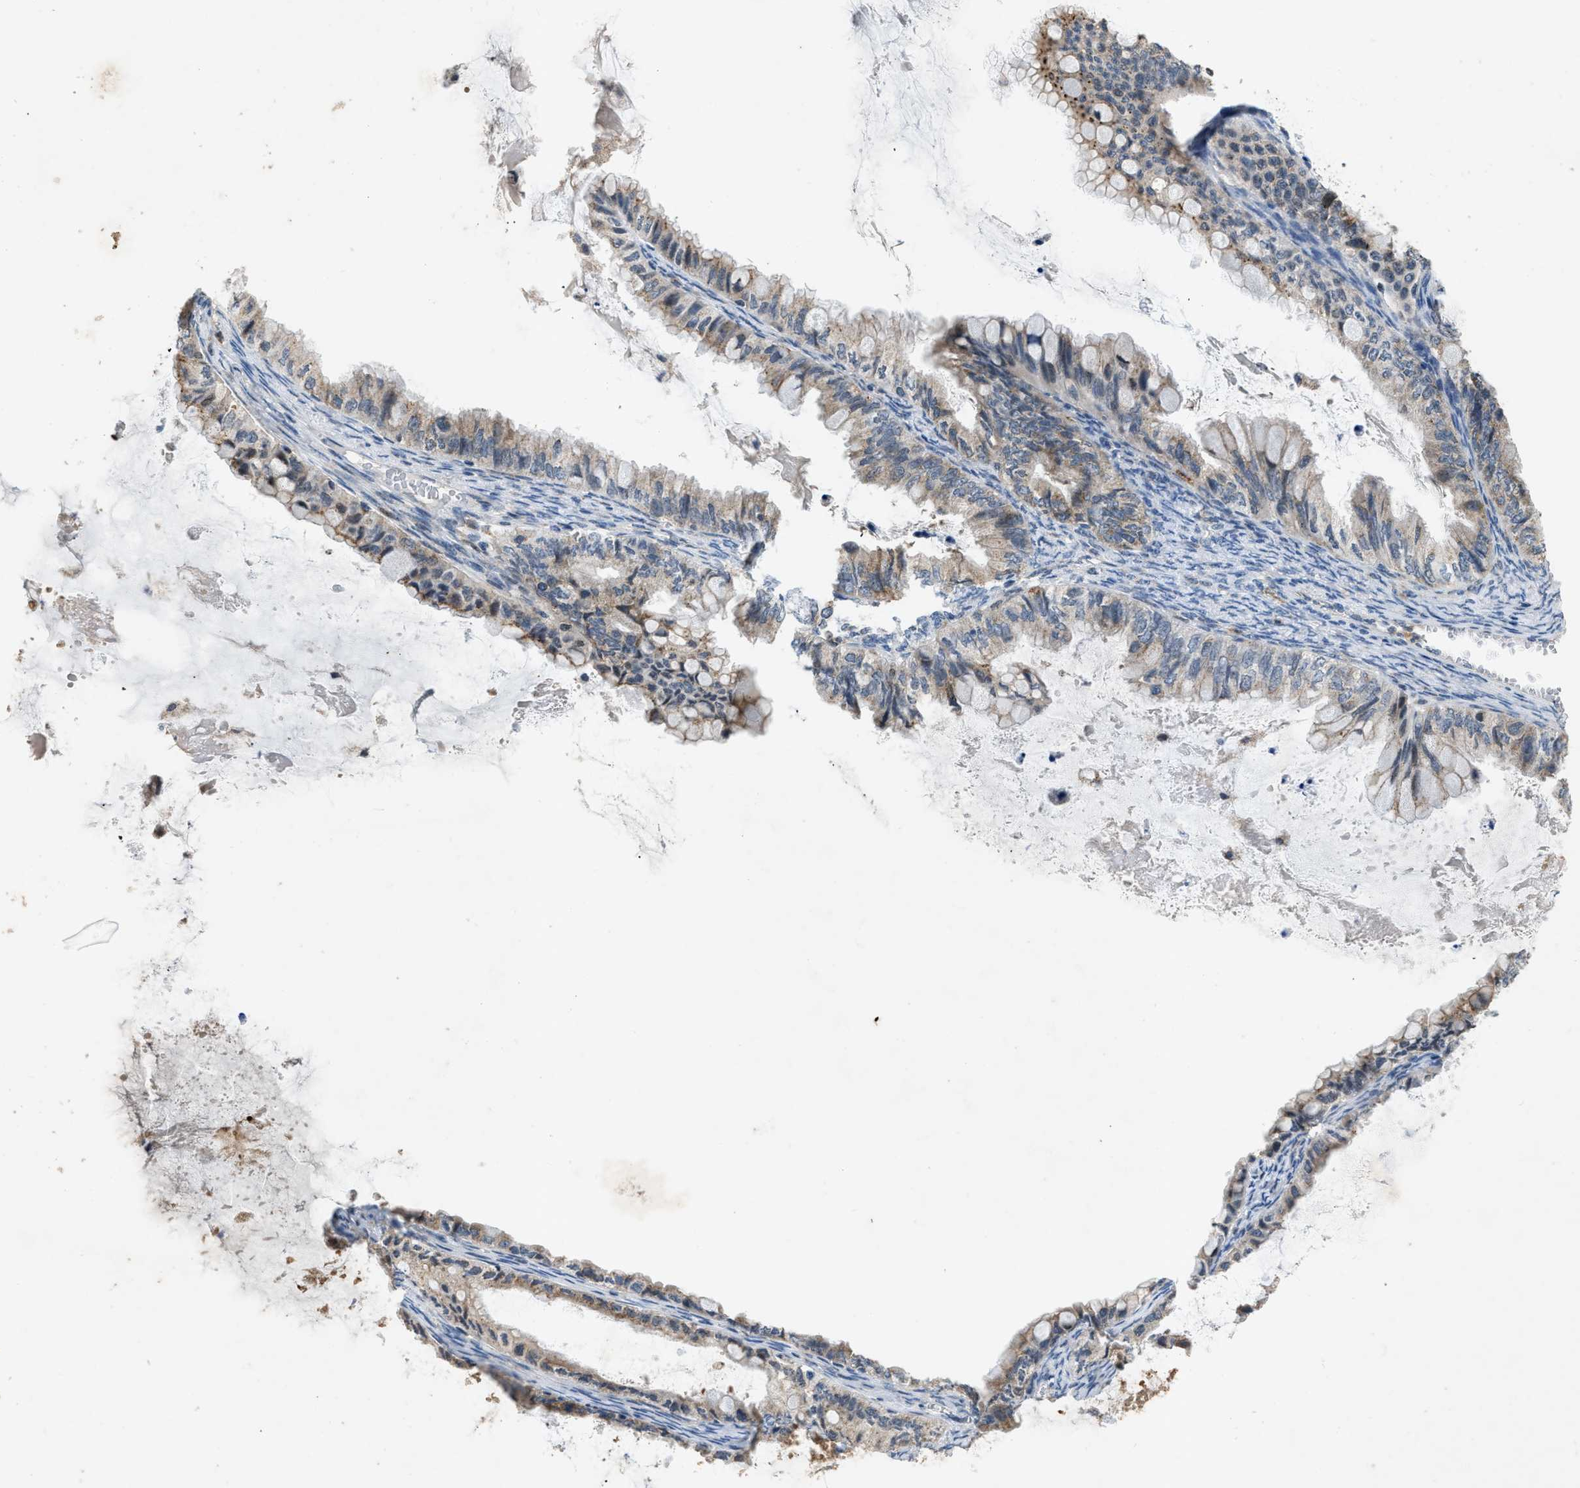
{"staining": {"intensity": "weak", "quantity": "<25%", "location": "cytoplasmic/membranous"}, "tissue": "ovarian cancer", "cell_type": "Tumor cells", "image_type": "cancer", "snomed": [{"axis": "morphology", "description": "Cystadenocarcinoma, mucinous, NOS"}, {"axis": "topography", "description": "Ovary"}], "caption": "An image of ovarian cancer stained for a protein exhibits no brown staining in tumor cells.", "gene": "TOMM34", "patient": {"sex": "female", "age": 80}}